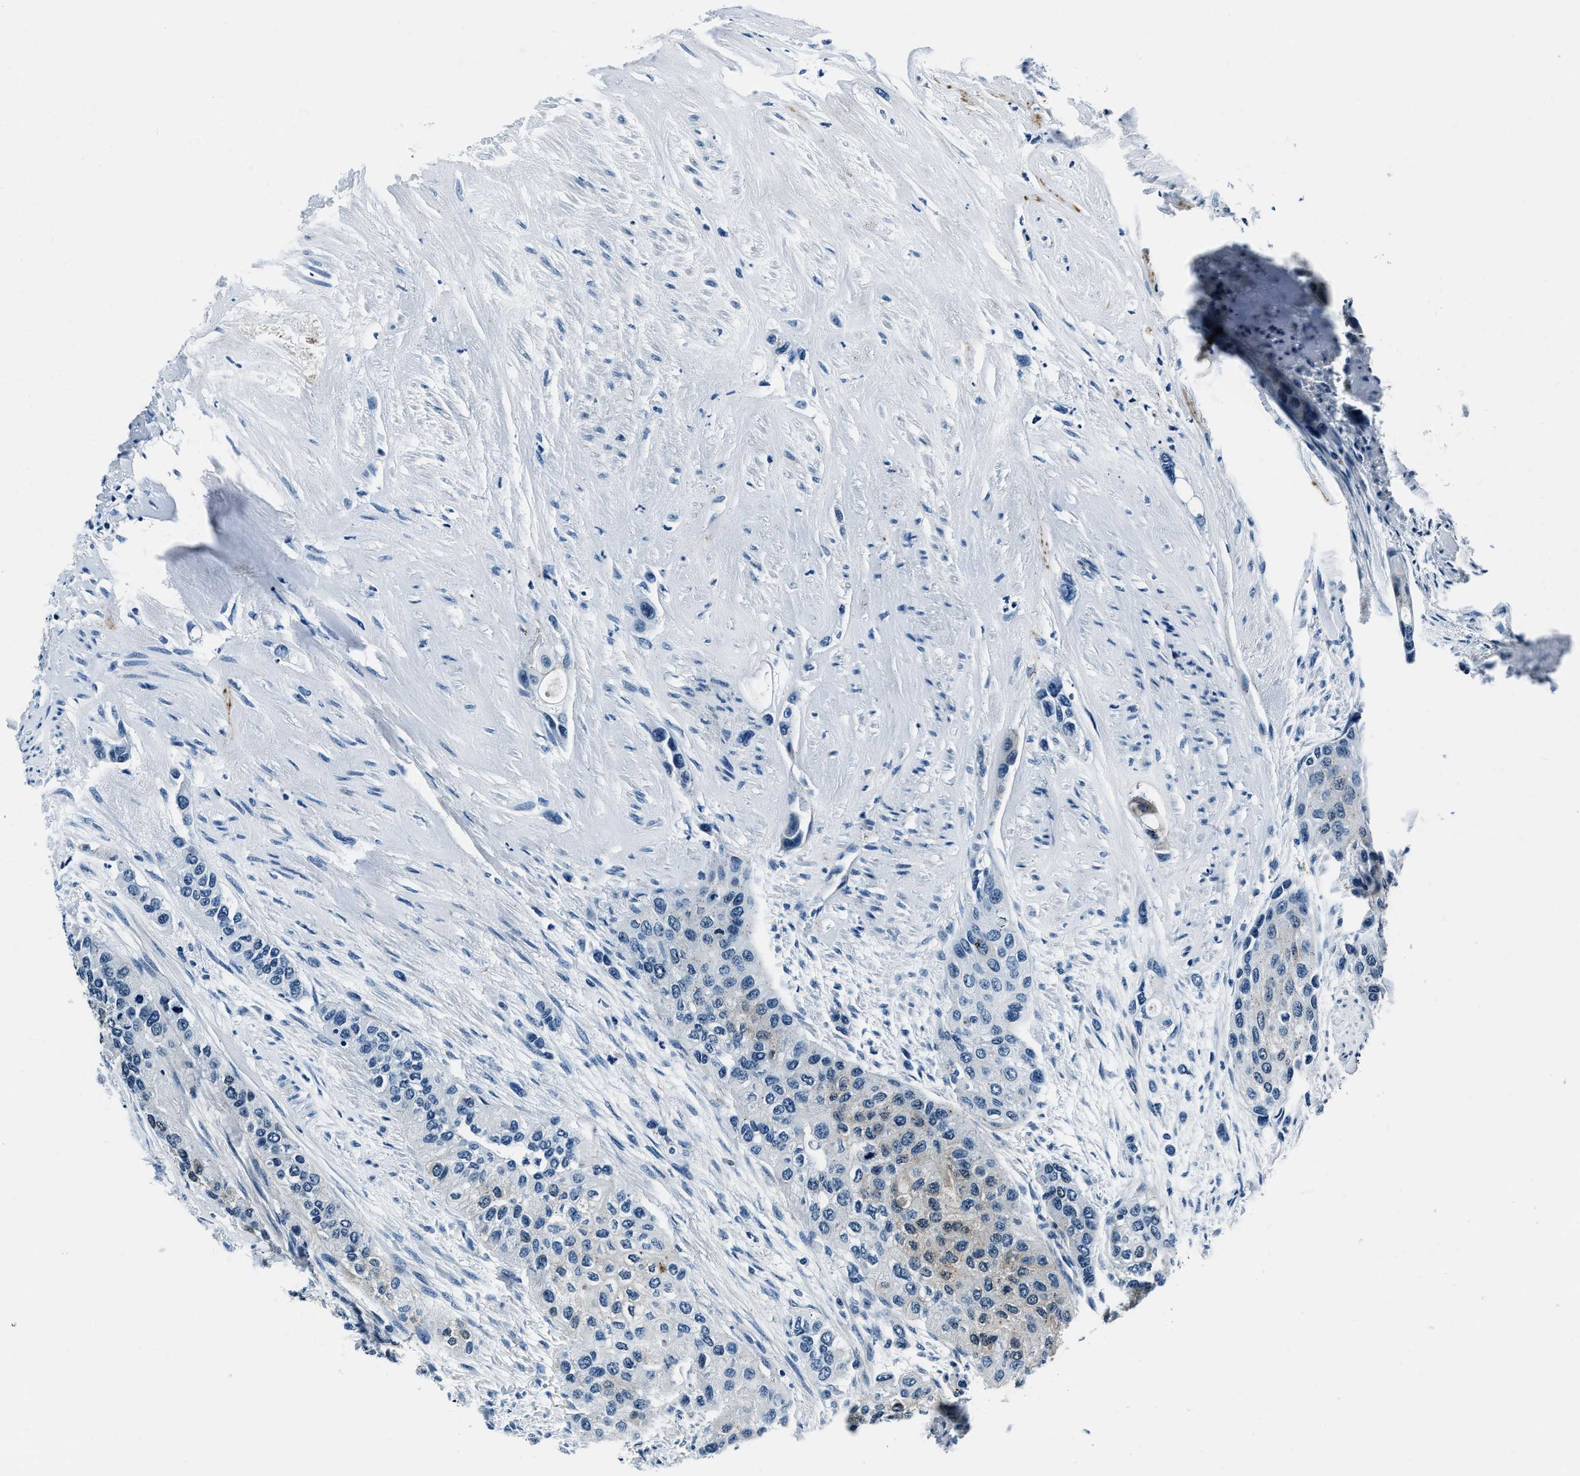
{"staining": {"intensity": "weak", "quantity": "<25%", "location": "cytoplasmic/membranous"}, "tissue": "urothelial cancer", "cell_type": "Tumor cells", "image_type": "cancer", "snomed": [{"axis": "morphology", "description": "Urothelial carcinoma, High grade"}, {"axis": "topography", "description": "Urinary bladder"}], "caption": "There is no significant positivity in tumor cells of urothelial cancer. The staining is performed using DAB (3,3'-diaminobenzidine) brown chromogen with nuclei counter-stained in using hematoxylin.", "gene": "PTPDC1", "patient": {"sex": "female", "age": 56}}